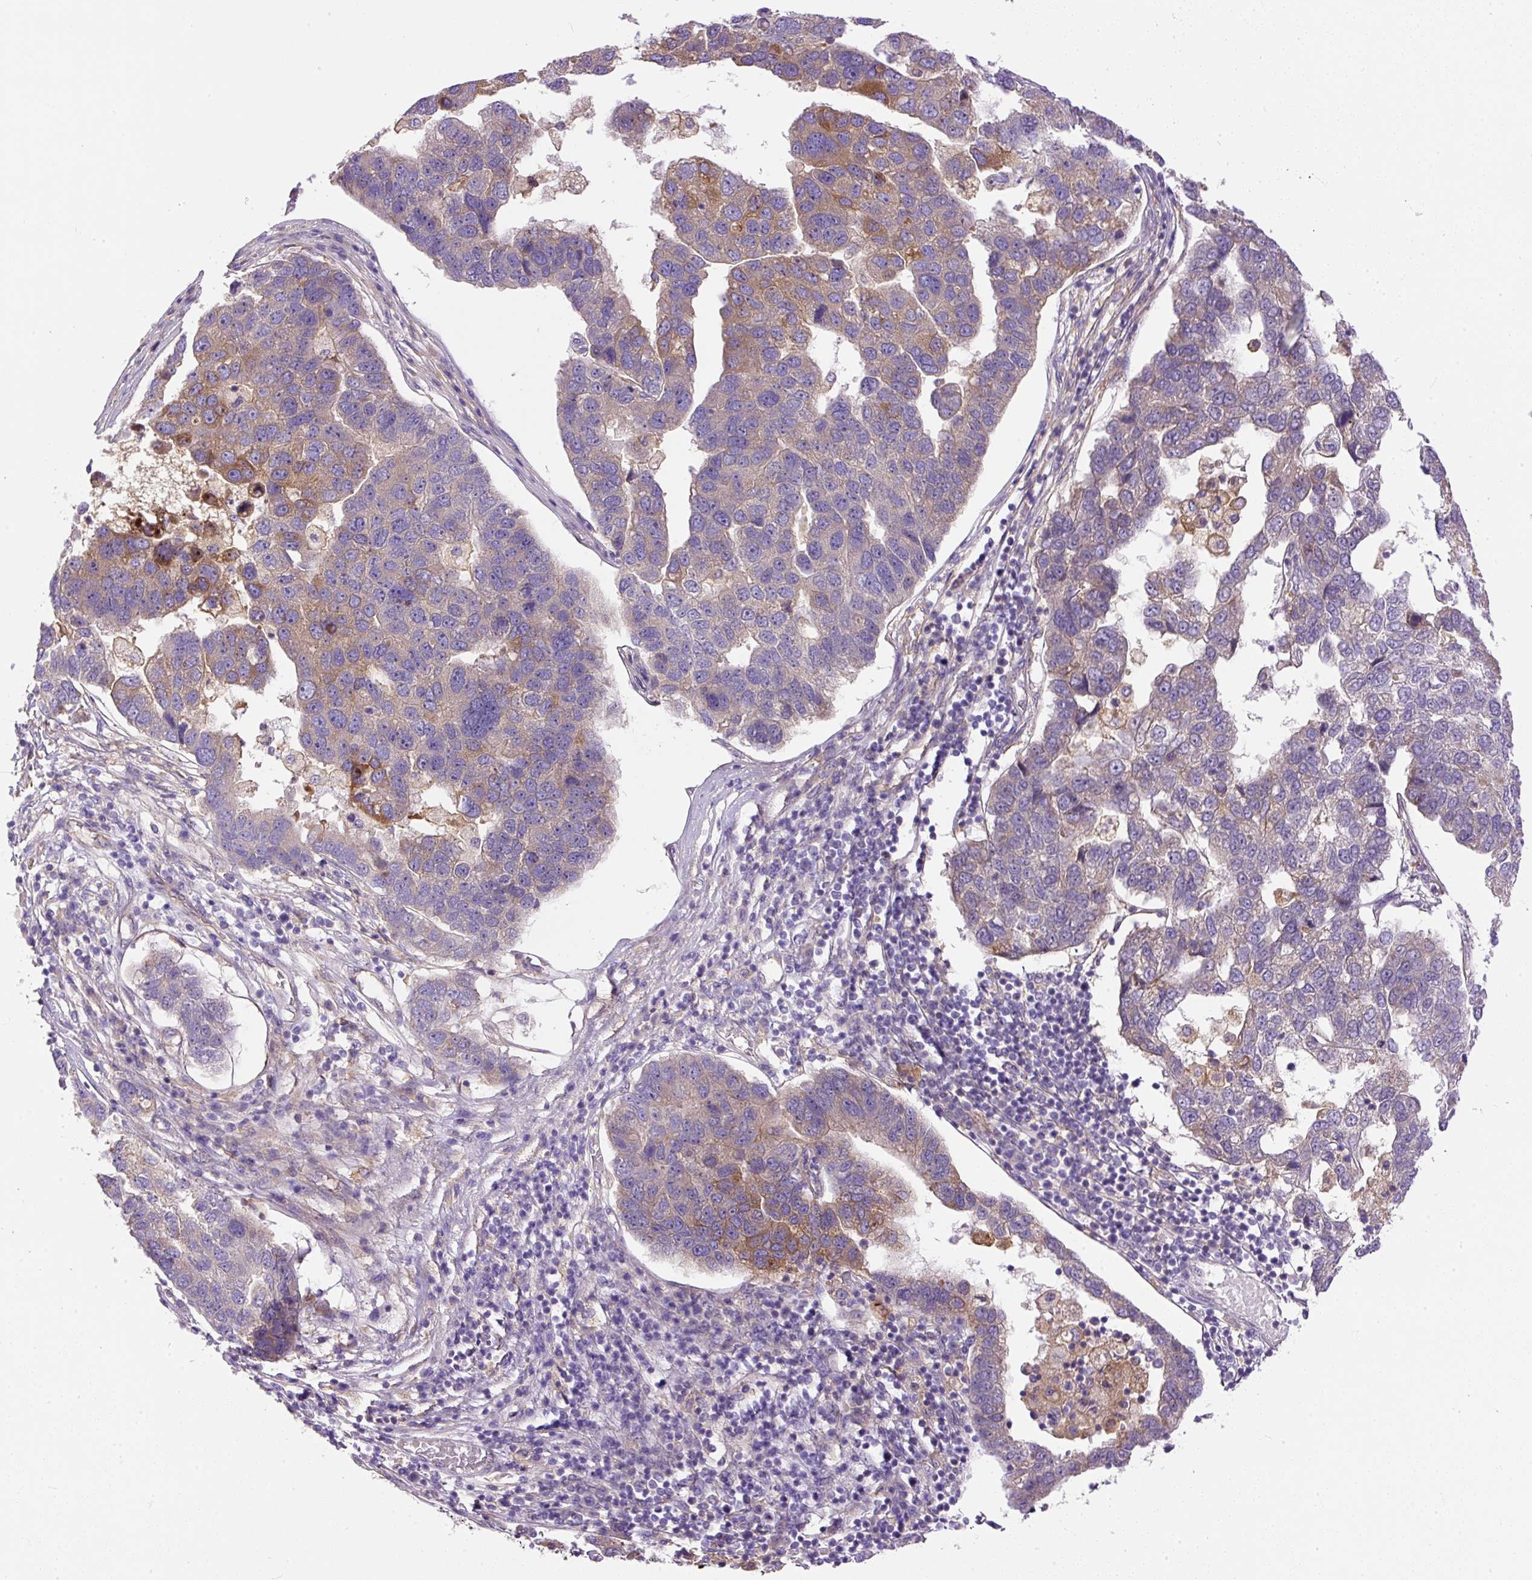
{"staining": {"intensity": "moderate", "quantity": "<25%", "location": "cytoplasmic/membranous"}, "tissue": "pancreatic cancer", "cell_type": "Tumor cells", "image_type": "cancer", "snomed": [{"axis": "morphology", "description": "Adenocarcinoma, NOS"}, {"axis": "topography", "description": "Pancreas"}], "caption": "This histopathology image shows pancreatic cancer stained with immunohistochemistry (IHC) to label a protein in brown. The cytoplasmic/membranous of tumor cells show moderate positivity for the protein. Nuclei are counter-stained blue.", "gene": "DAPK1", "patient": {"sex": "female", "age": 61}}